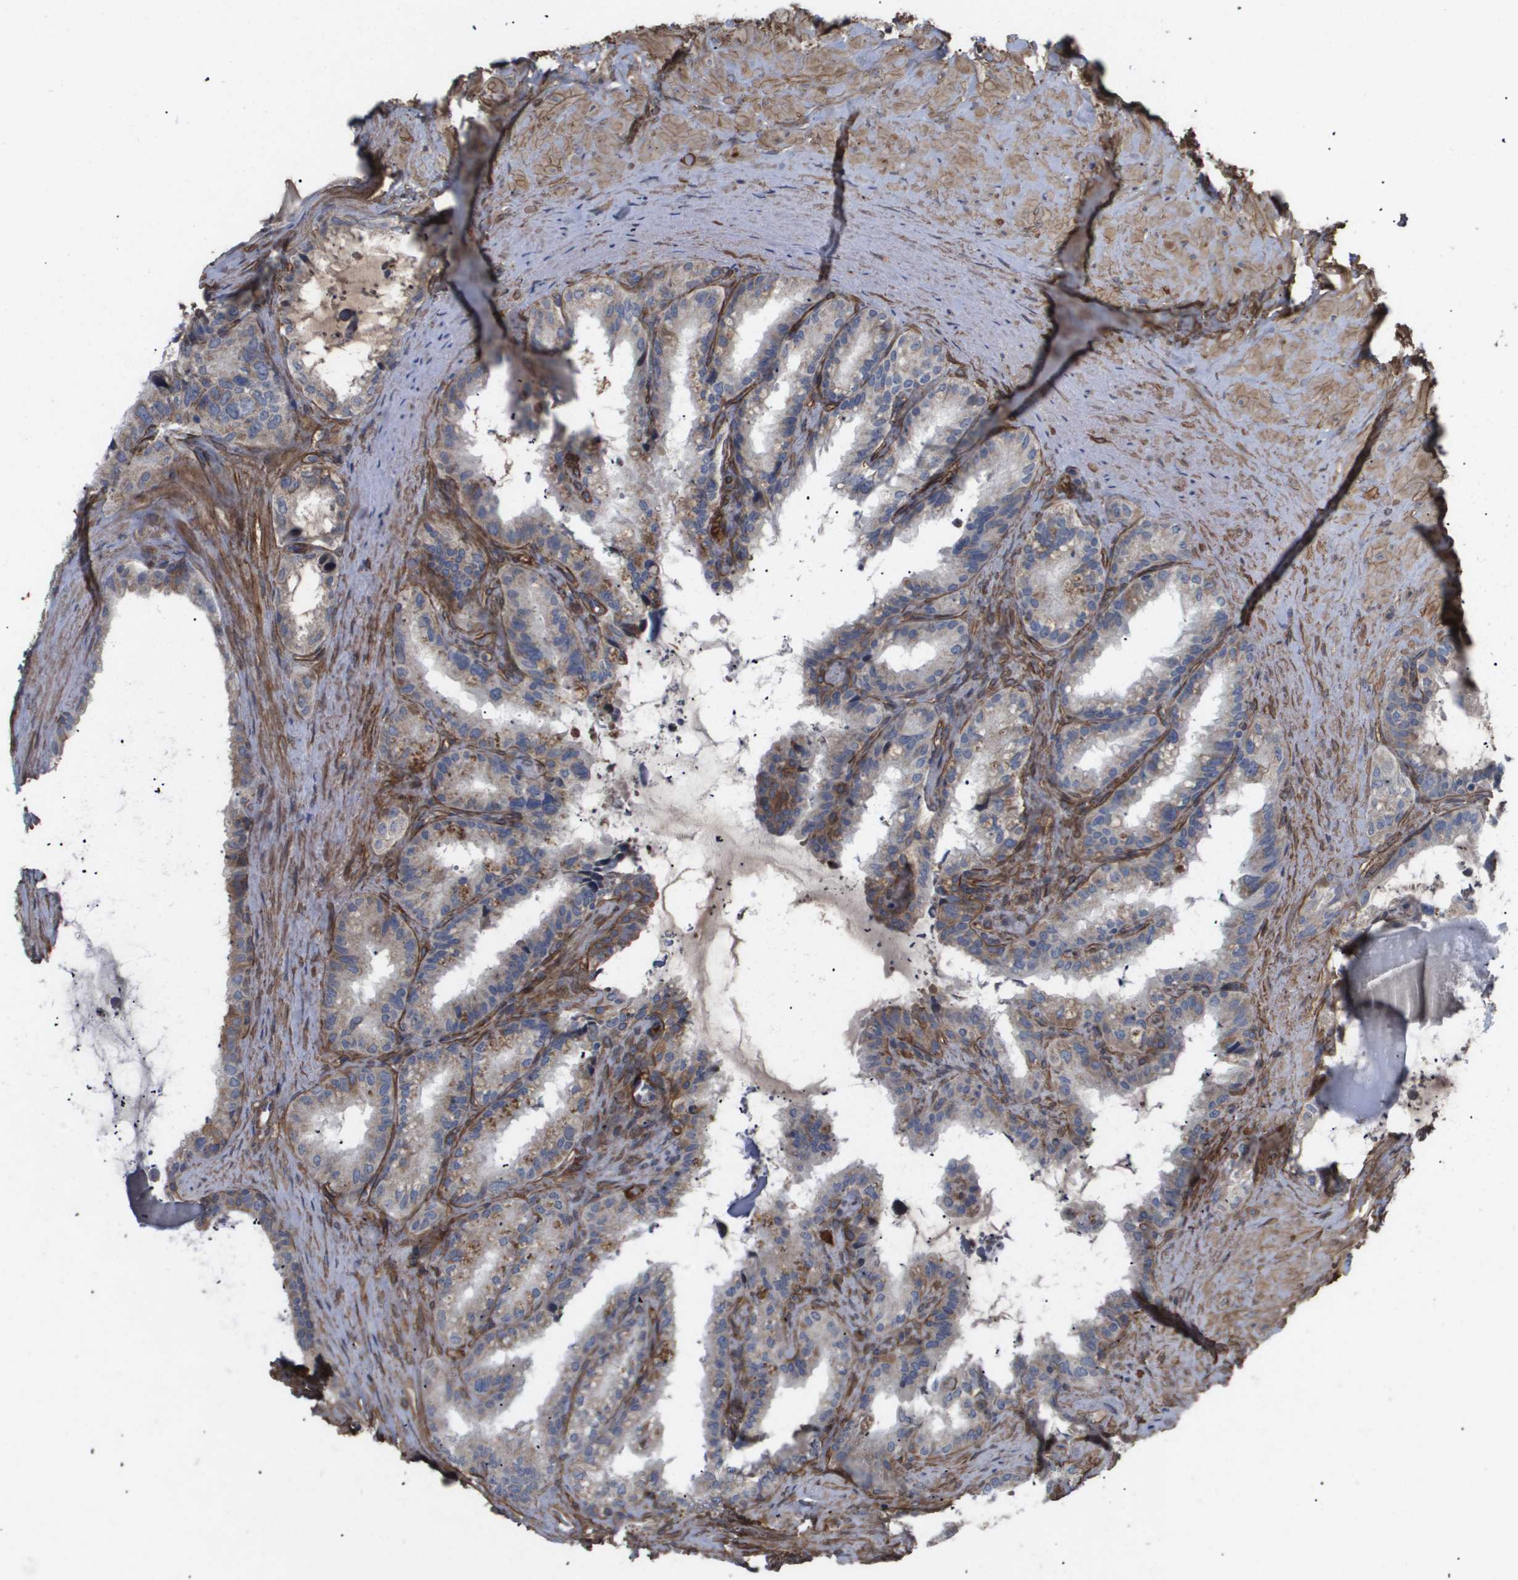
{"staining": {"intensity": "moderate", "quantity": "<25%", "location": "cytoplasmic/membranous"}, "tissue": "seminal vesicle", "cell_type": "Glandular cells", "image_type": "normal", "snomed": [{"axis": "morphology", "description": "Normal tissue, NOS"}, {"axis": "topography", "description": "Seminal veicle"}], "caption": "A histopathology image of human seminal vesicle stained for a protein exhibits moderate cytoplasmic/membranous brown staining in glandular cells. (Brightfield microscopy of DAB IHC at high magnification).", "gene": "TNS1", "patient": {"sex": "male", "age": 64}}